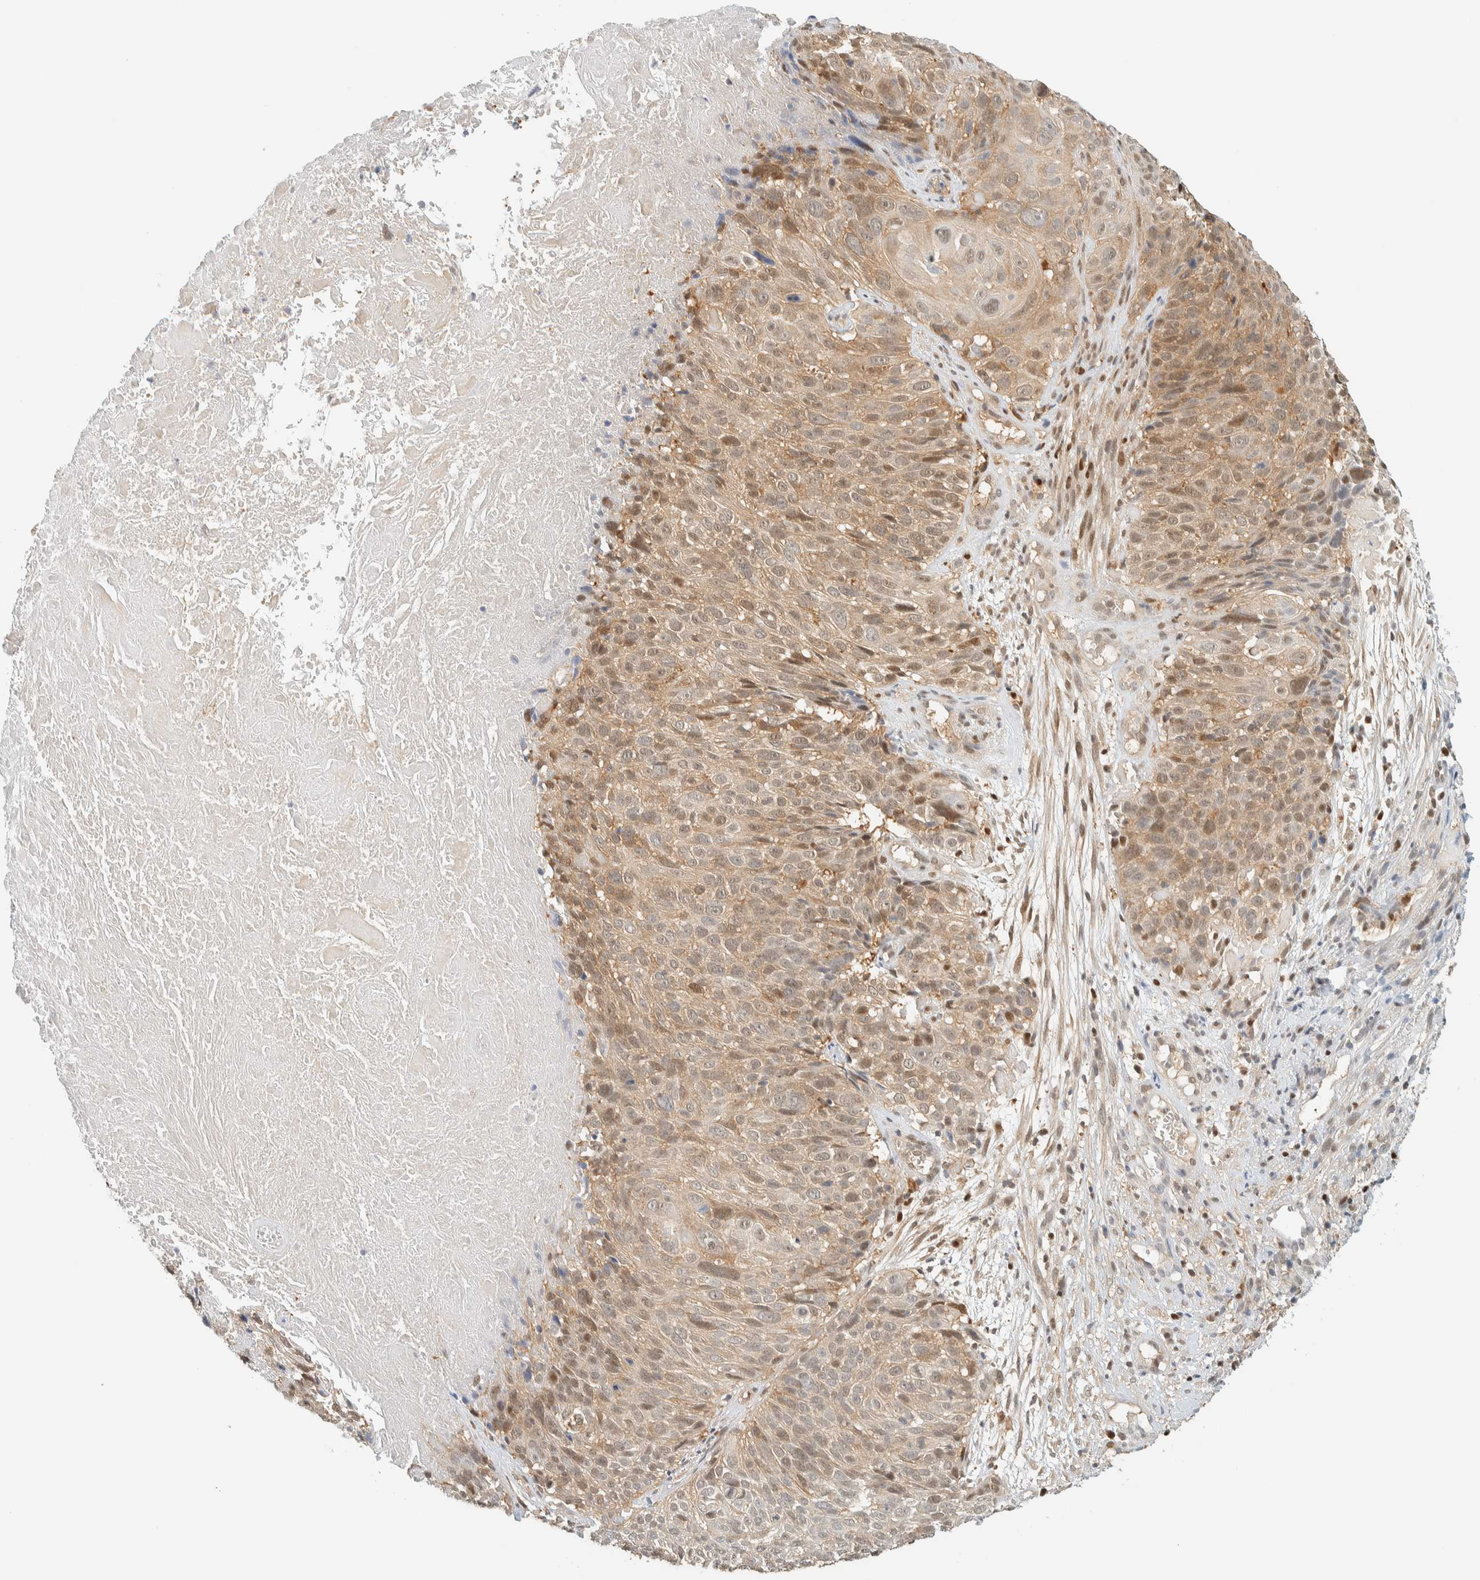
{"staining": {"intensity": "weak", "quantity": ">75%", "location": "cytoplasmic/membranous,nuclear"}, "tissue": "cervical cancer", "cell_type": "Tumor cells", "image_type": "cancer", "snomed": [{"axis": "morphology", "description": "Squamous cell carcinoma, NOS"}, {"axis": "topography", "description": "Cervix"}], "caption": "There is low levels of weak cytoplasmic/membranous and nuclear expression in tumor cells of squamous cell carcinoma (cervical), as demonstrated by immunohistochemical staining (brown color).", "gene": "ZBTB37", "patient": {"sex": "female", "age": 74}}